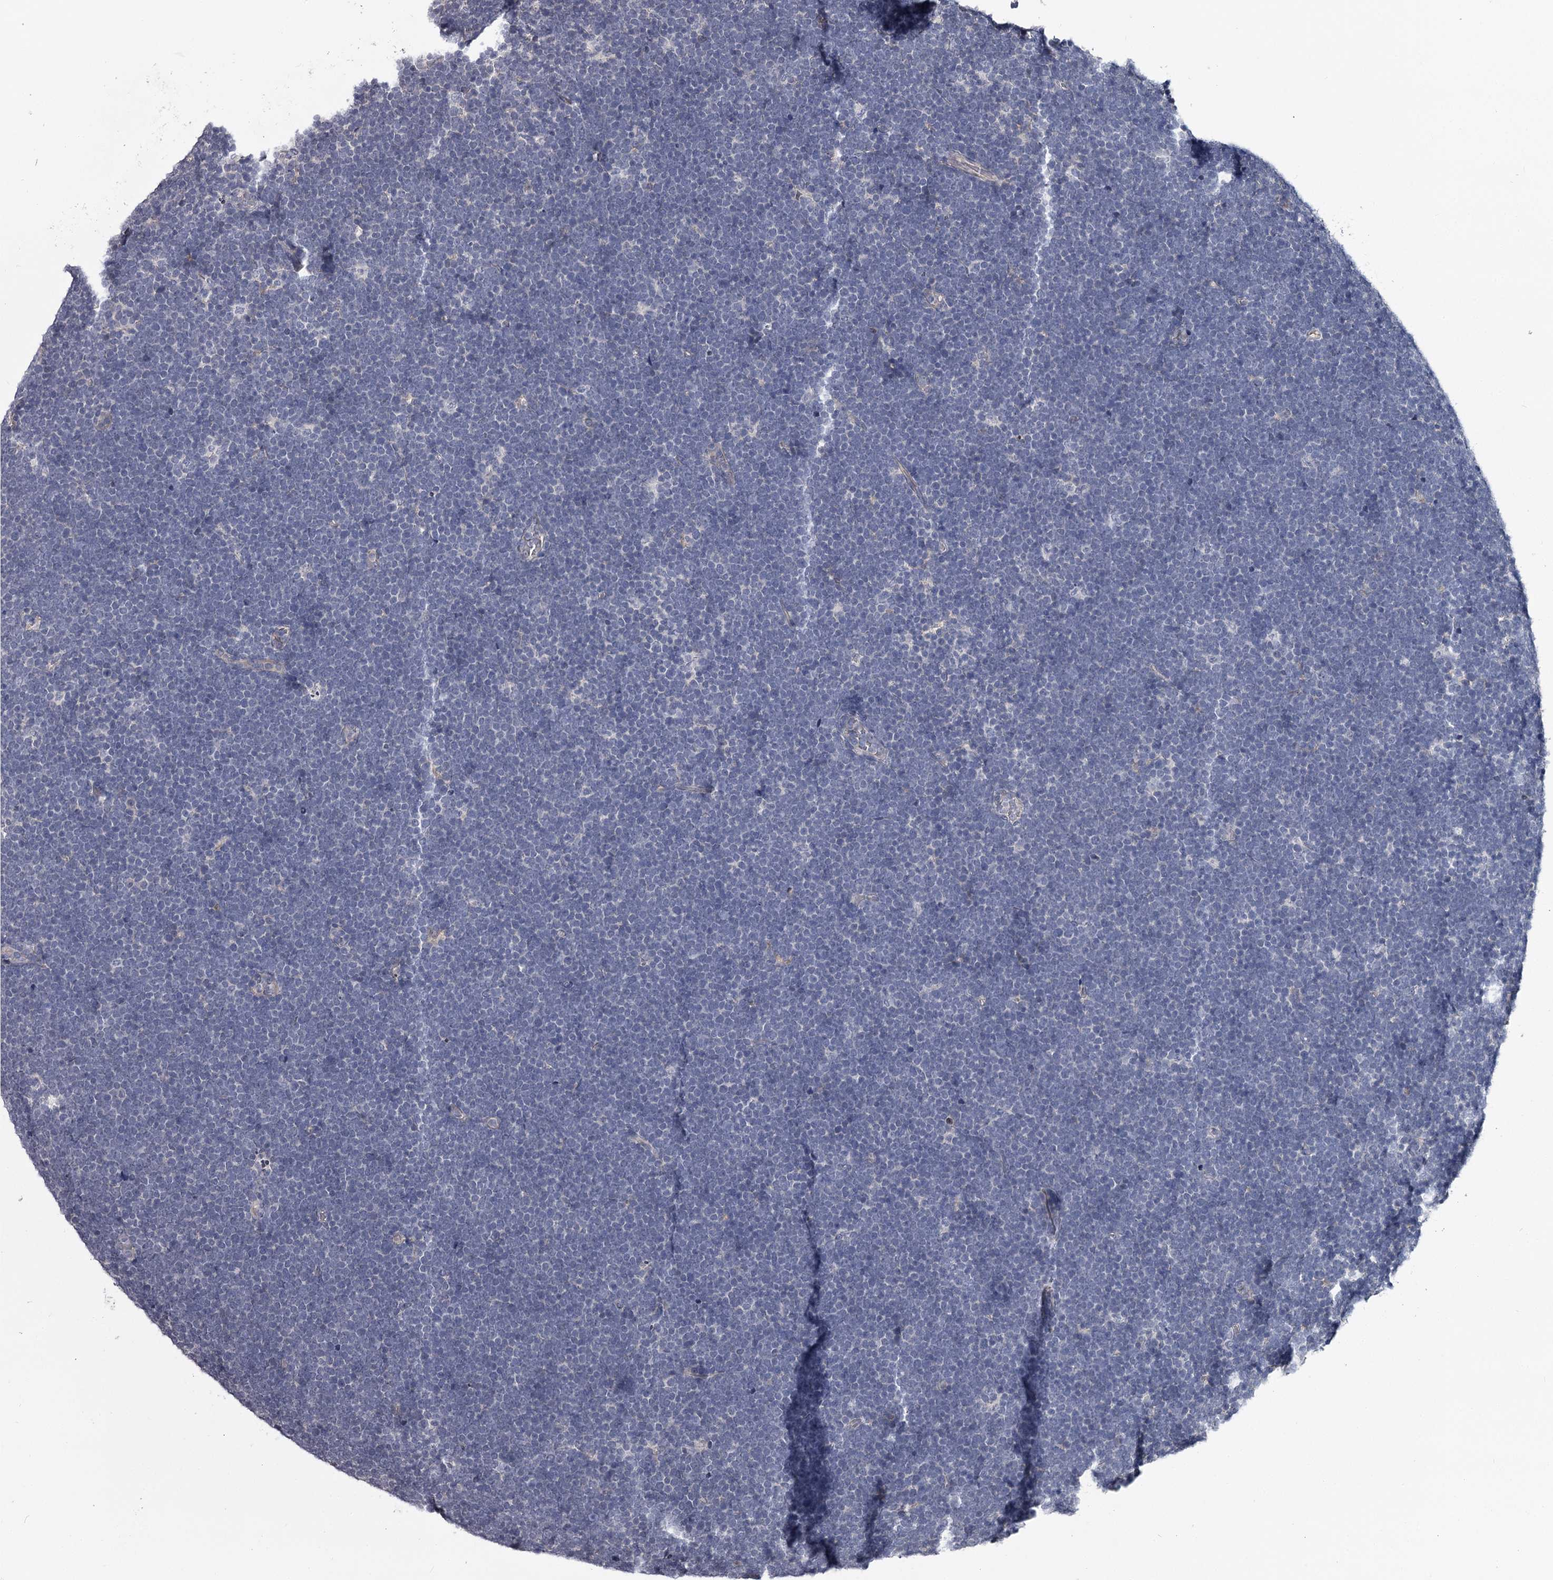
{"staining": {"intensity": "negative", "quantity": "none", "location": "none"}, "tissue": "lymphoma", "cell_type": "Tumor cells", "image_type": "cancer", "snomed": [{"axis": "morphology", "description": "Malignant lymphoma, non-Hodgkin's type, High grade"}, {"axis": "topography", "description": "Lymph node"}], "caption": "DAB immunohistochemical staining of lymphoma exhibits no significant staining in tumor cells. Brightfield microscopy of immunohistochemistry (IHC) stained with DAB (brown) and hematoxylin (blue), captured at high magnification.", "gene": "GSTO1", "patient": {"sex": "male", "age": 13}}